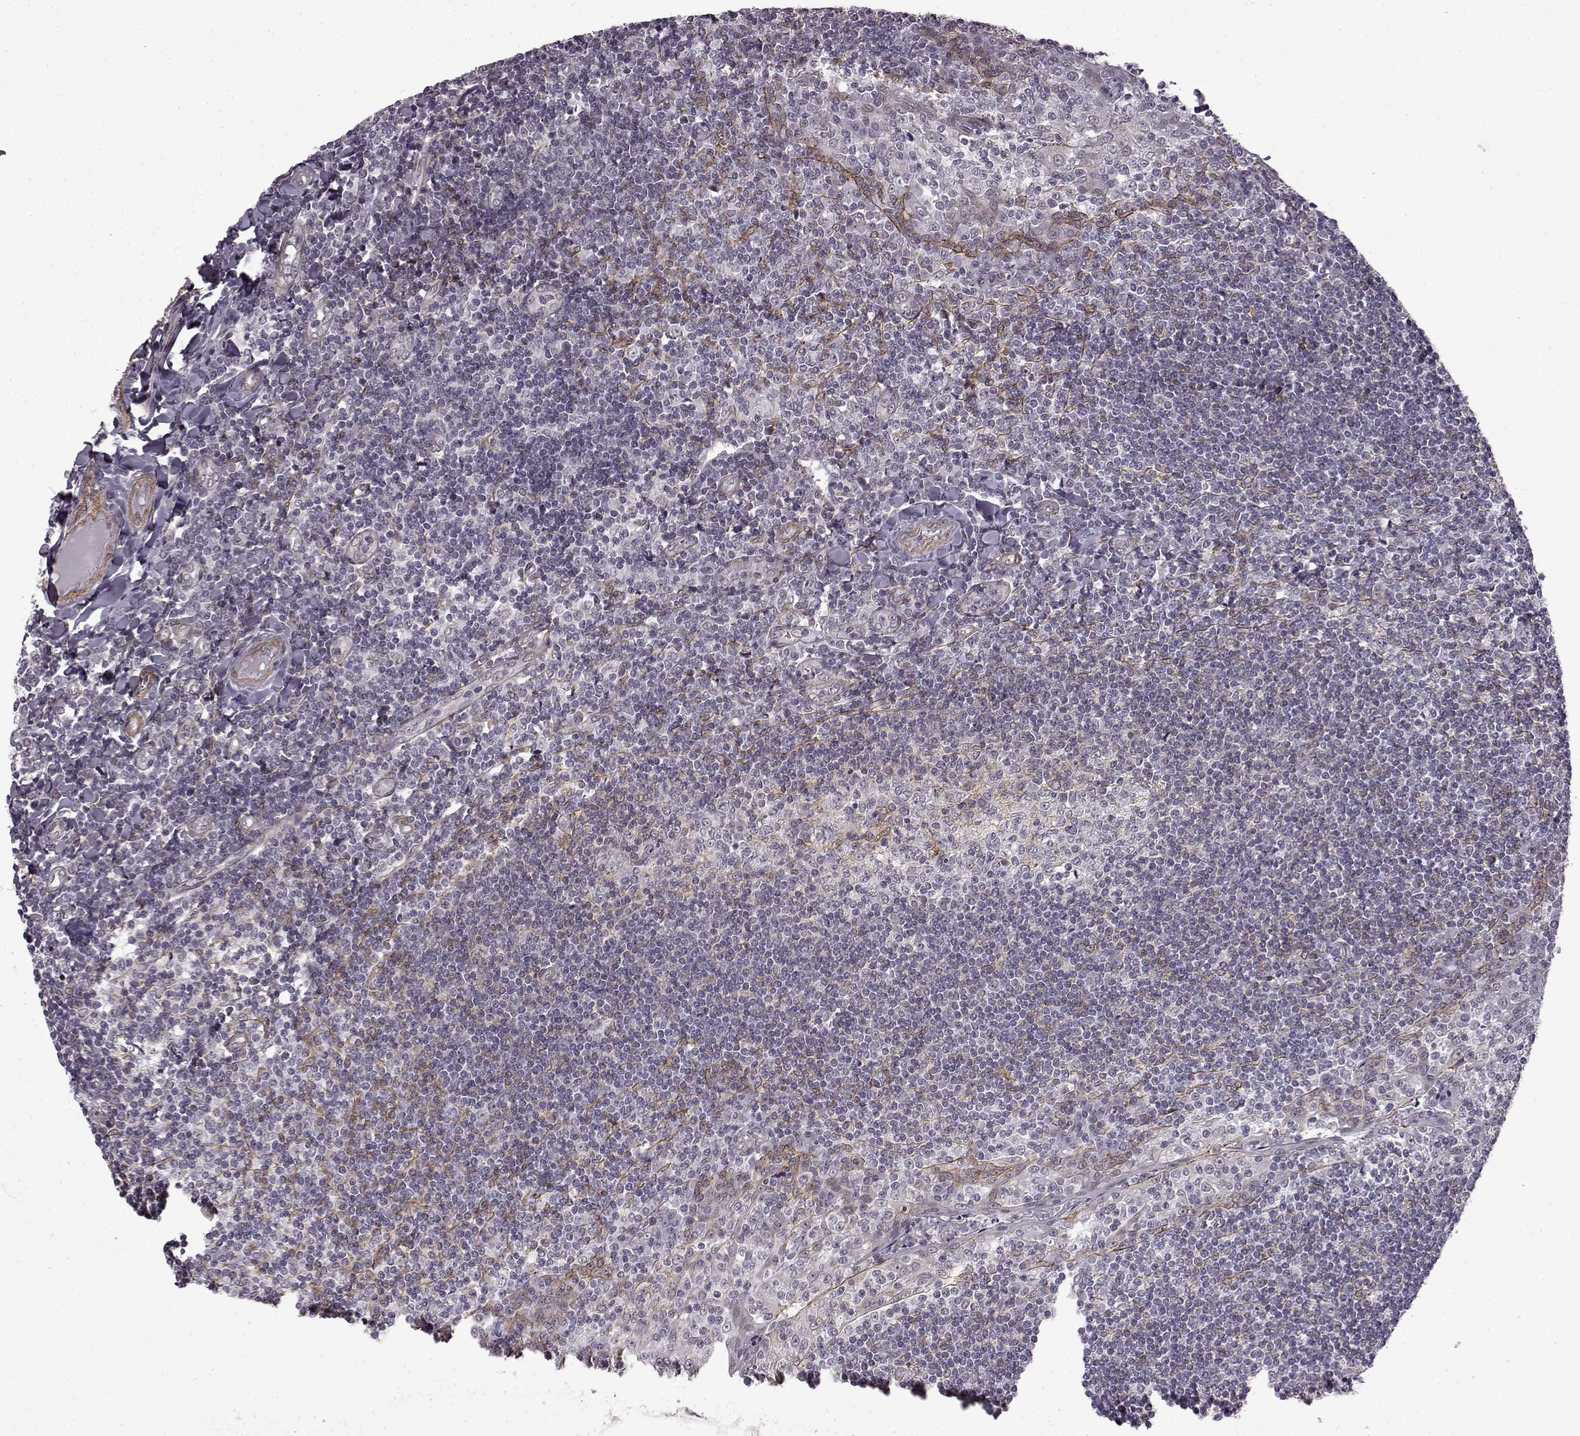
{"staining": {"intensity": "negative", "quantity": "none", "location": "none"}, "tissue": "tonsil", "cell_type": "Germinal center cells", "image_type": "normal", "snomed": [{"axis": "morphology", "description": "Normal tissue, NOS"}, {"axis": "topography", "description": "Tonsil"}], "caption": "Immunohistochemistry (IHC) histopathology image of benign human tonsil stained for a protein (brown), which exhibits no staining in germinal center cells.", "gene": "SYNPO2", "patient": {"sex": "female", "age": 12}}